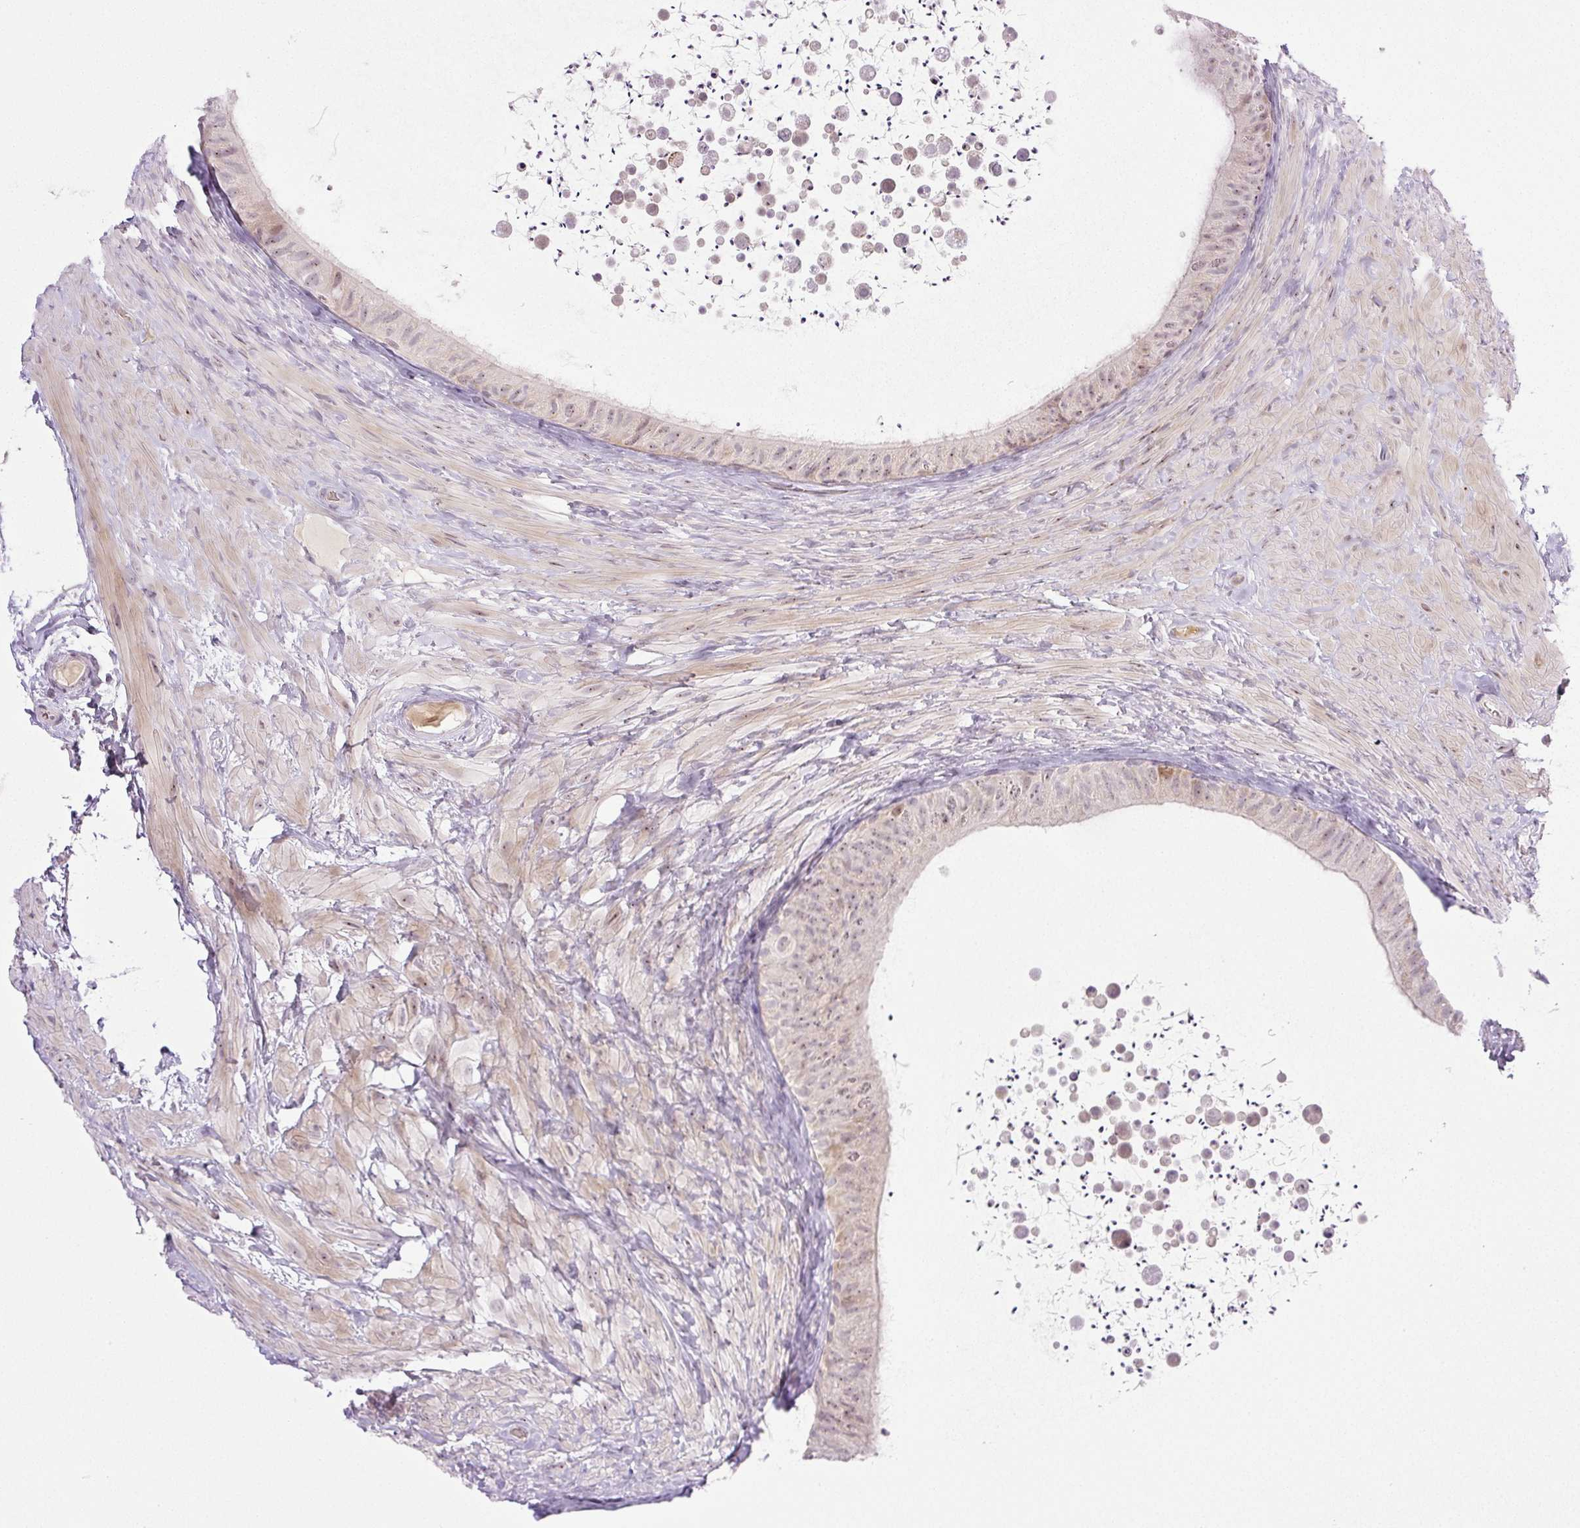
{"staining": {"intensity": "weak", "quantity": "25%-75%", "location": "nuclear"}, "tissue": "epididymis", "cell_type": "Glandular cells", "image_type": "normal", "snomed": [{"axis": "morphology", "description": "Normal tissue, NOS"}, {"axis": "topography", "description": "Epididymis, spermatic cord, NOS"}, {"axis": "topography", "description": "Epididymis"}], "caption": "The image exhibits staining of benign epididymis, revealing weak nuclear protein positivity (brown color) within glandular cells. (DAB = brown stain, brightfield microscopy at high magnification).", "gene": "AAR2", "patient": {"sex": "male", "age": 31}}